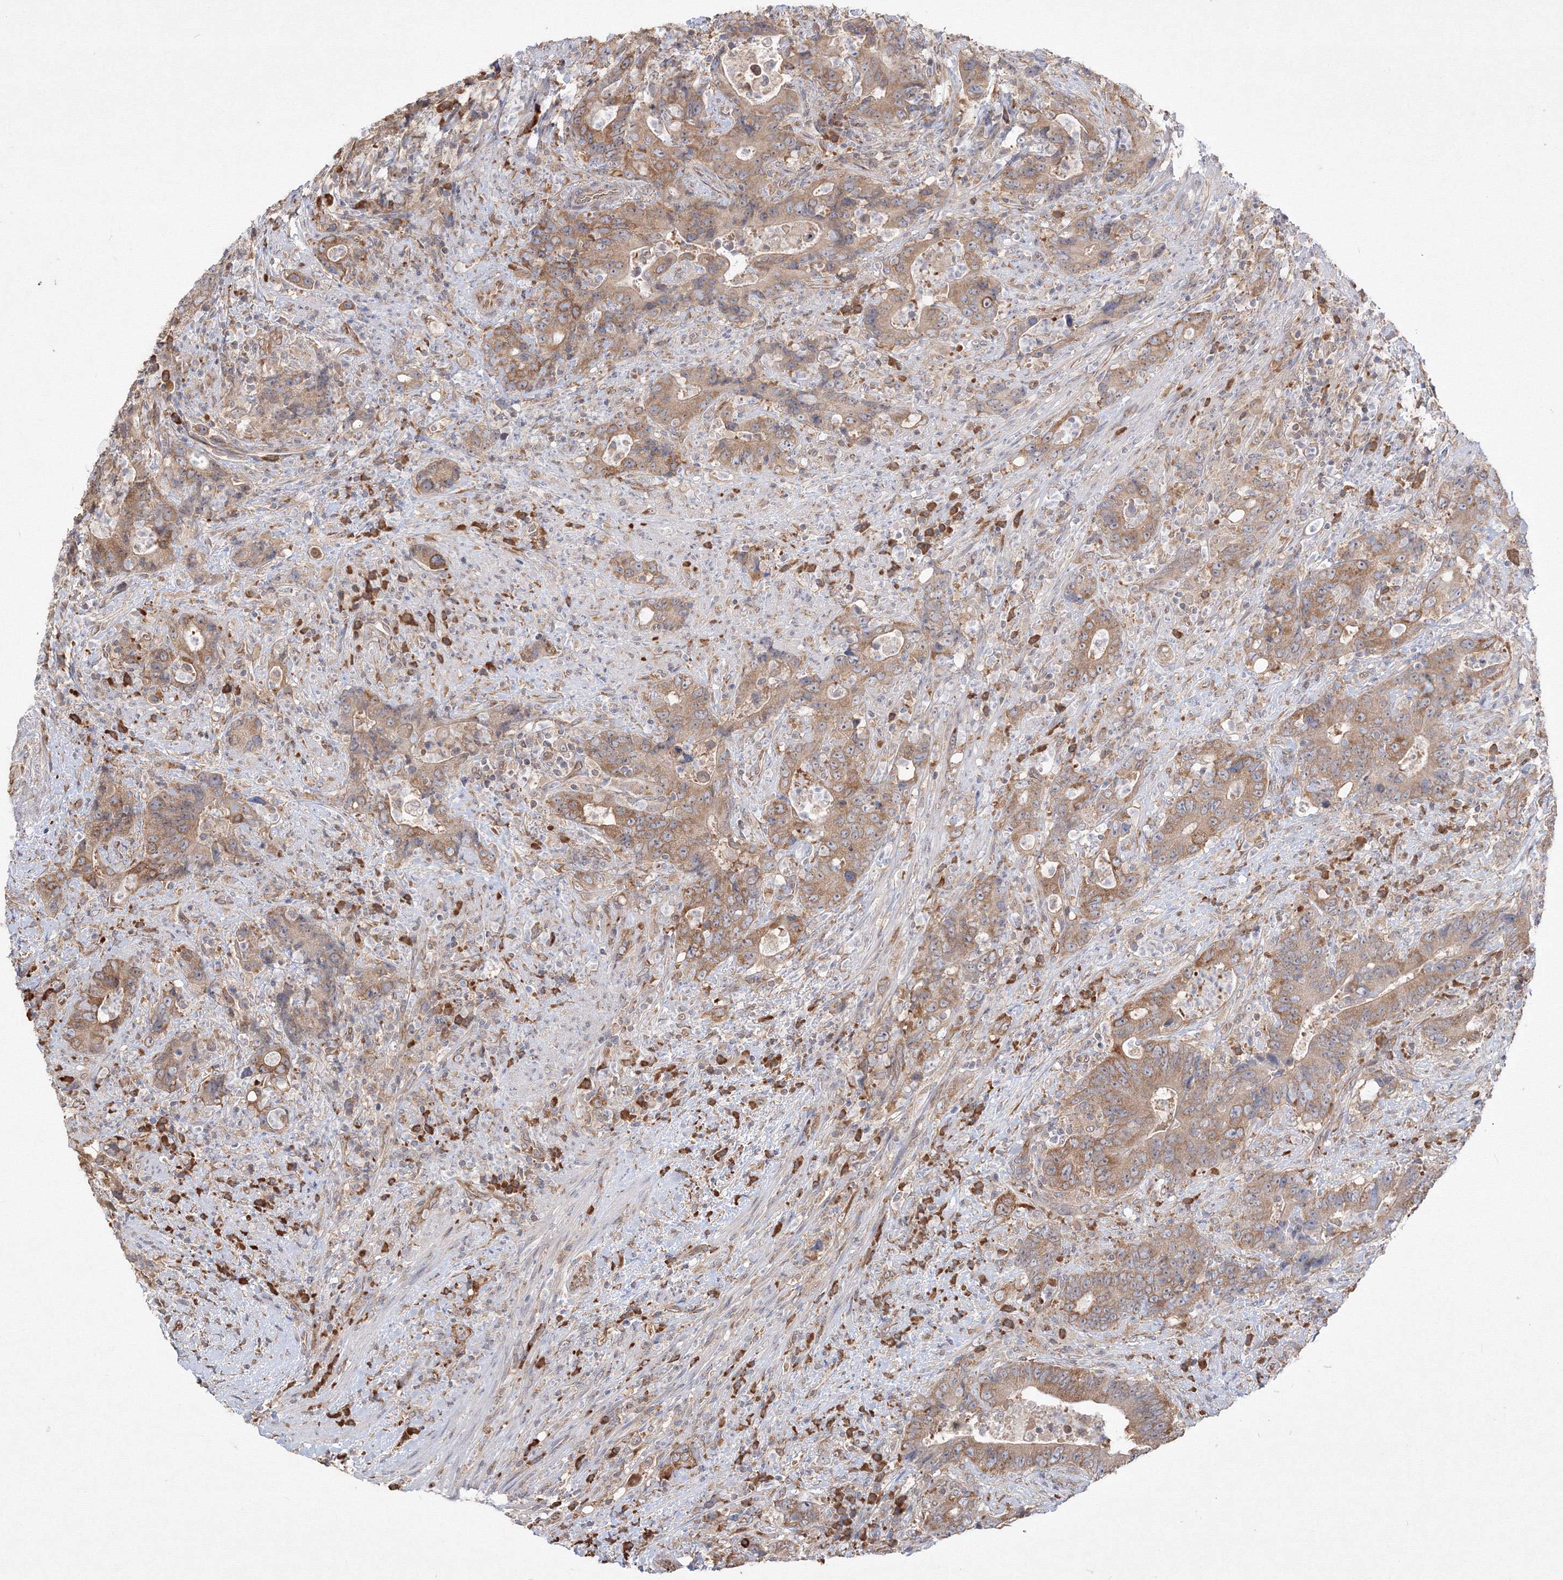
{"staining": {"intensity": "moderate", "quantity": ">75%", "location": "cytoplasmic/membranous"}, "tissue": "colorectal cancer", "cell_type": "Tumor cells", "image_type": "cancer", "snomed": [{"axis": "morphology", "description": "Adenocarcinoma, NOS"}, {"axis": "topography", "description": "Colon"}], "caption": "Colorectal adenocarcinoma stained with immunohistochemistry (IHC) demonstrates moderate cytoplasmic/membranous expression in about >75% of tumor cells.", "gene": "FBXL8", "patient": {"sex": "female", "age": 75}}